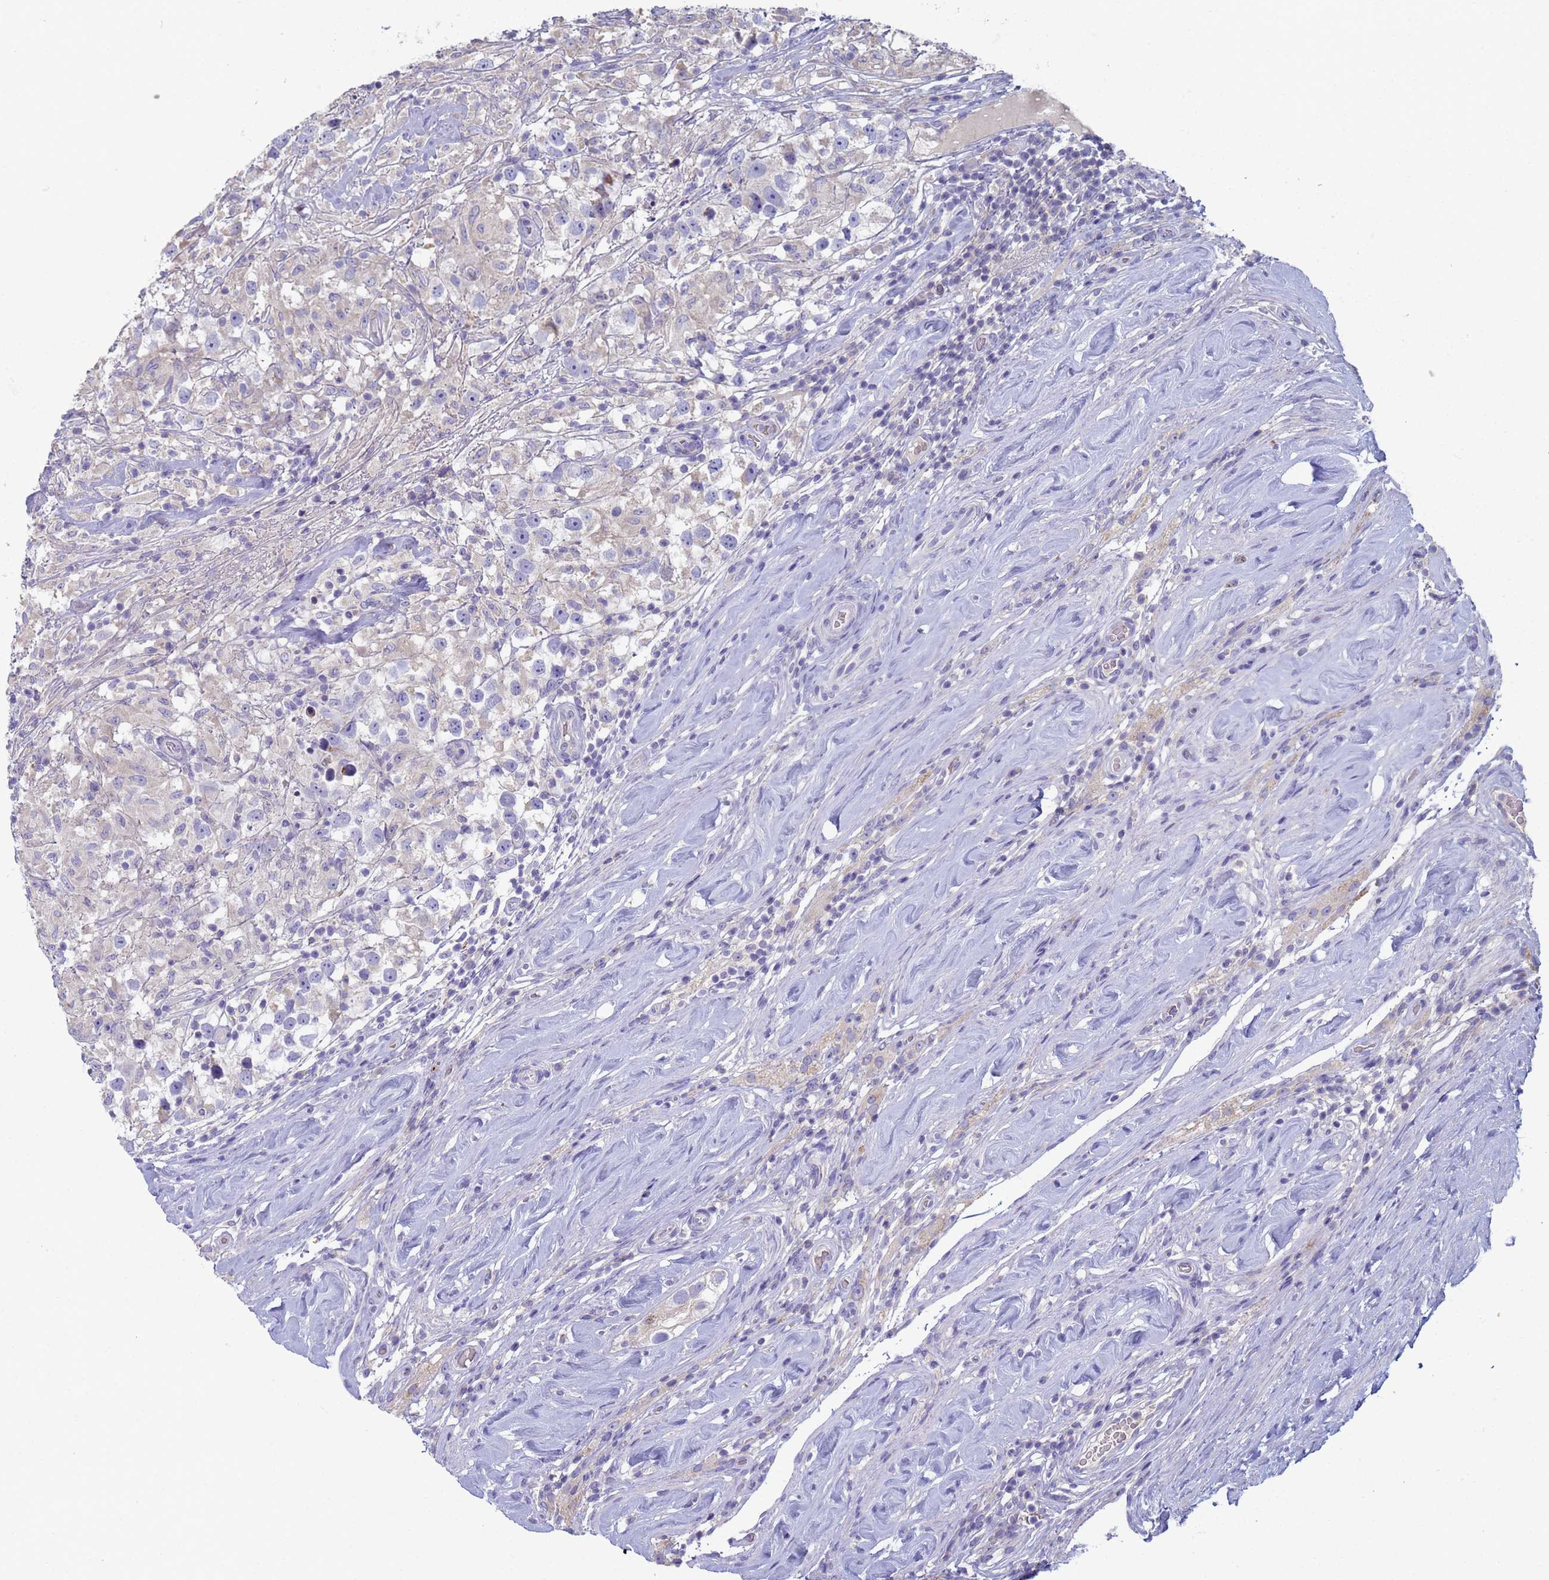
{"staining": {"intensity": "negative", "quantity": "none", "location": "none"}, "tissue": "testis cancer", "cell_type": "Tumor cells", "image_type": "cancer", "snomed": [{"axis": "morphology", "description": "Seminoma, NOS"}, {"axis": "topography", "description": "Testis"}], "caption": "Protein analysis of testis cancer shows no significant expression in tumor cells.", "gene": "CR1", "patient": {"sex": "male", "age": 46}}